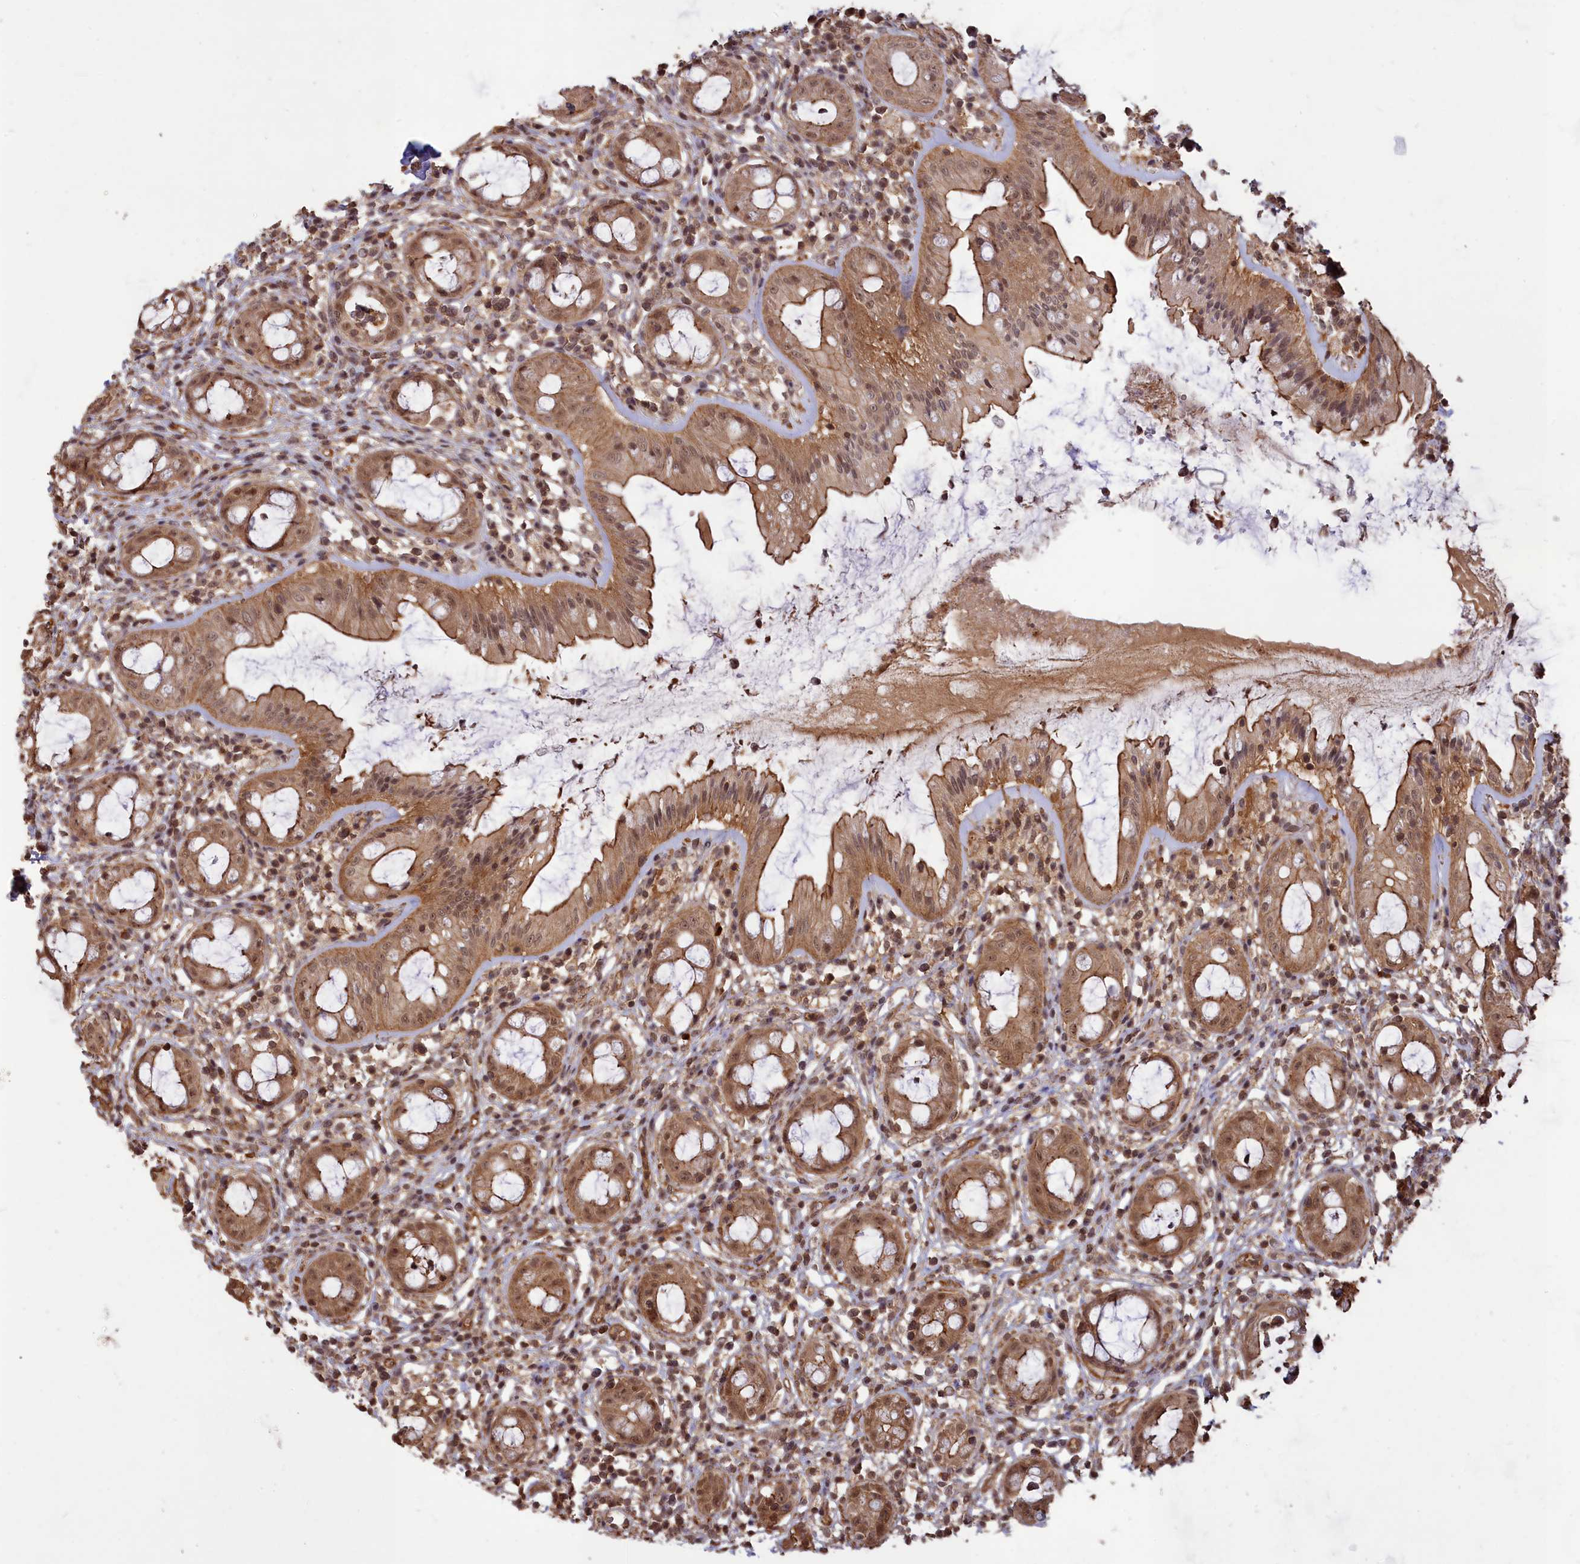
{"staining": {"intensity": "moderate", "quantity": ">75%", "location": "cytoplasmic/membranous,nuclear"}, "tissue": "rectum", "cell_type": "Glandular cells", "image_type": "normal", "snomed": [{"axis": "morphology", "description": "Normal tissue, NOS"}, {"axis": "topography", "description": "Rectum"}], "caption": "A brown stain highlights moderate cytoplasmic/membranous,nuclear positivity of a protein in glandular cells of normal human rectum. (DAB (3,3'-diaminobenzidine) IHC with brightfield microscopy, high magnification).", "gene": "CCDC174", "patient": {"sex": "female", "age": 57}}